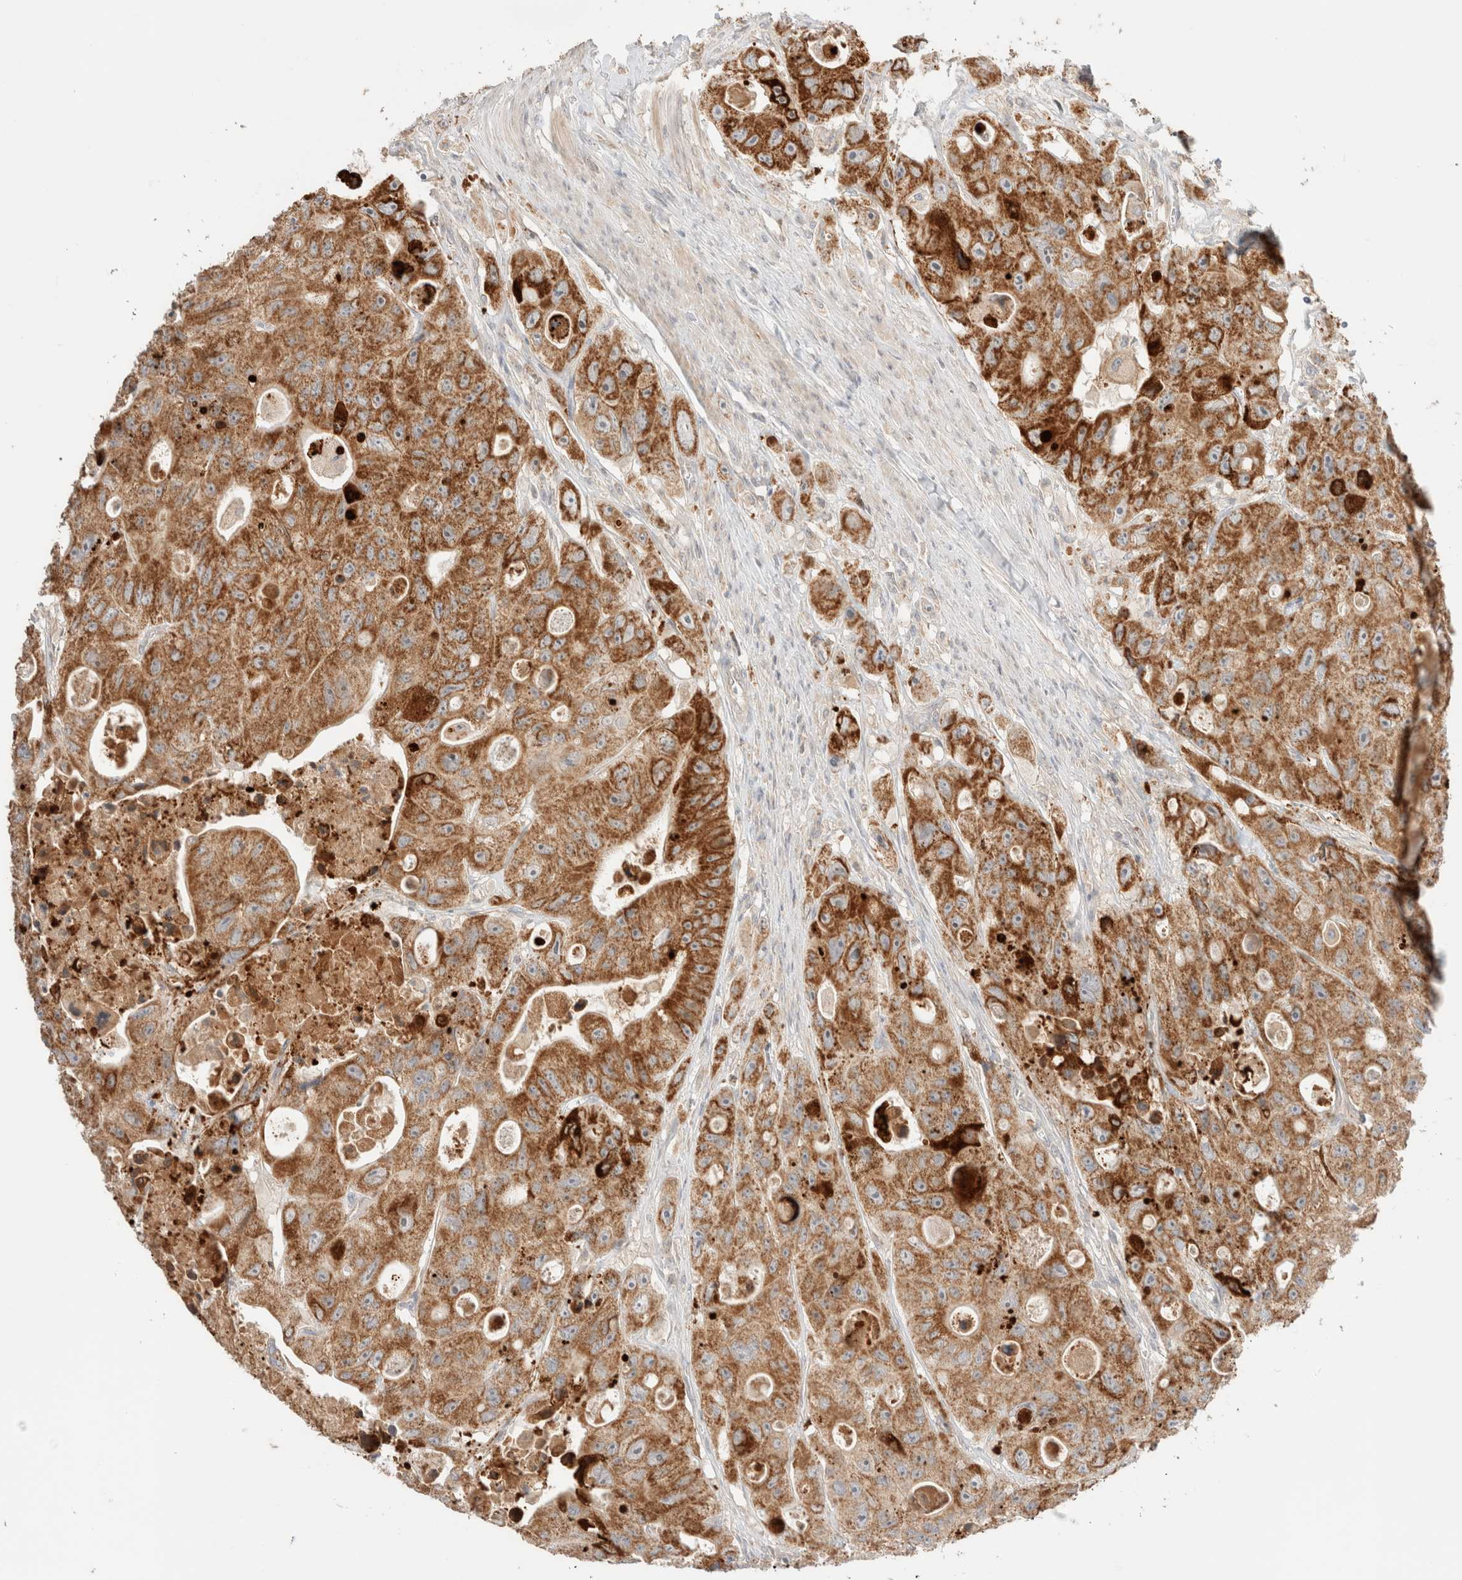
{"staining": {"intensity": "strong", "quantity": ">75%", "location": "cytoplasmic/membranous"}, "tissue": "colorectal cancer", "cell_type": "Tumor cells", "image_type": "cancer", "snomed": [{"axis": "morphology", "description": "Adenocarcinoma, NOS"}, {"axis": "topography", "description": "Colon"}], "caption": "Protein staining shows strong cytoplasmic/membranous expression in about >75% of tumor cells in colorectal cancer (adenocarcinoma). (Stains: DAB (3,3'-diaminobenzidine) in brown, nuclei in blue, Microscopy: brightfield microscopy at high magnification).", "gene": "TRIM41", "patient": {"sex": "female", "age": 46}}